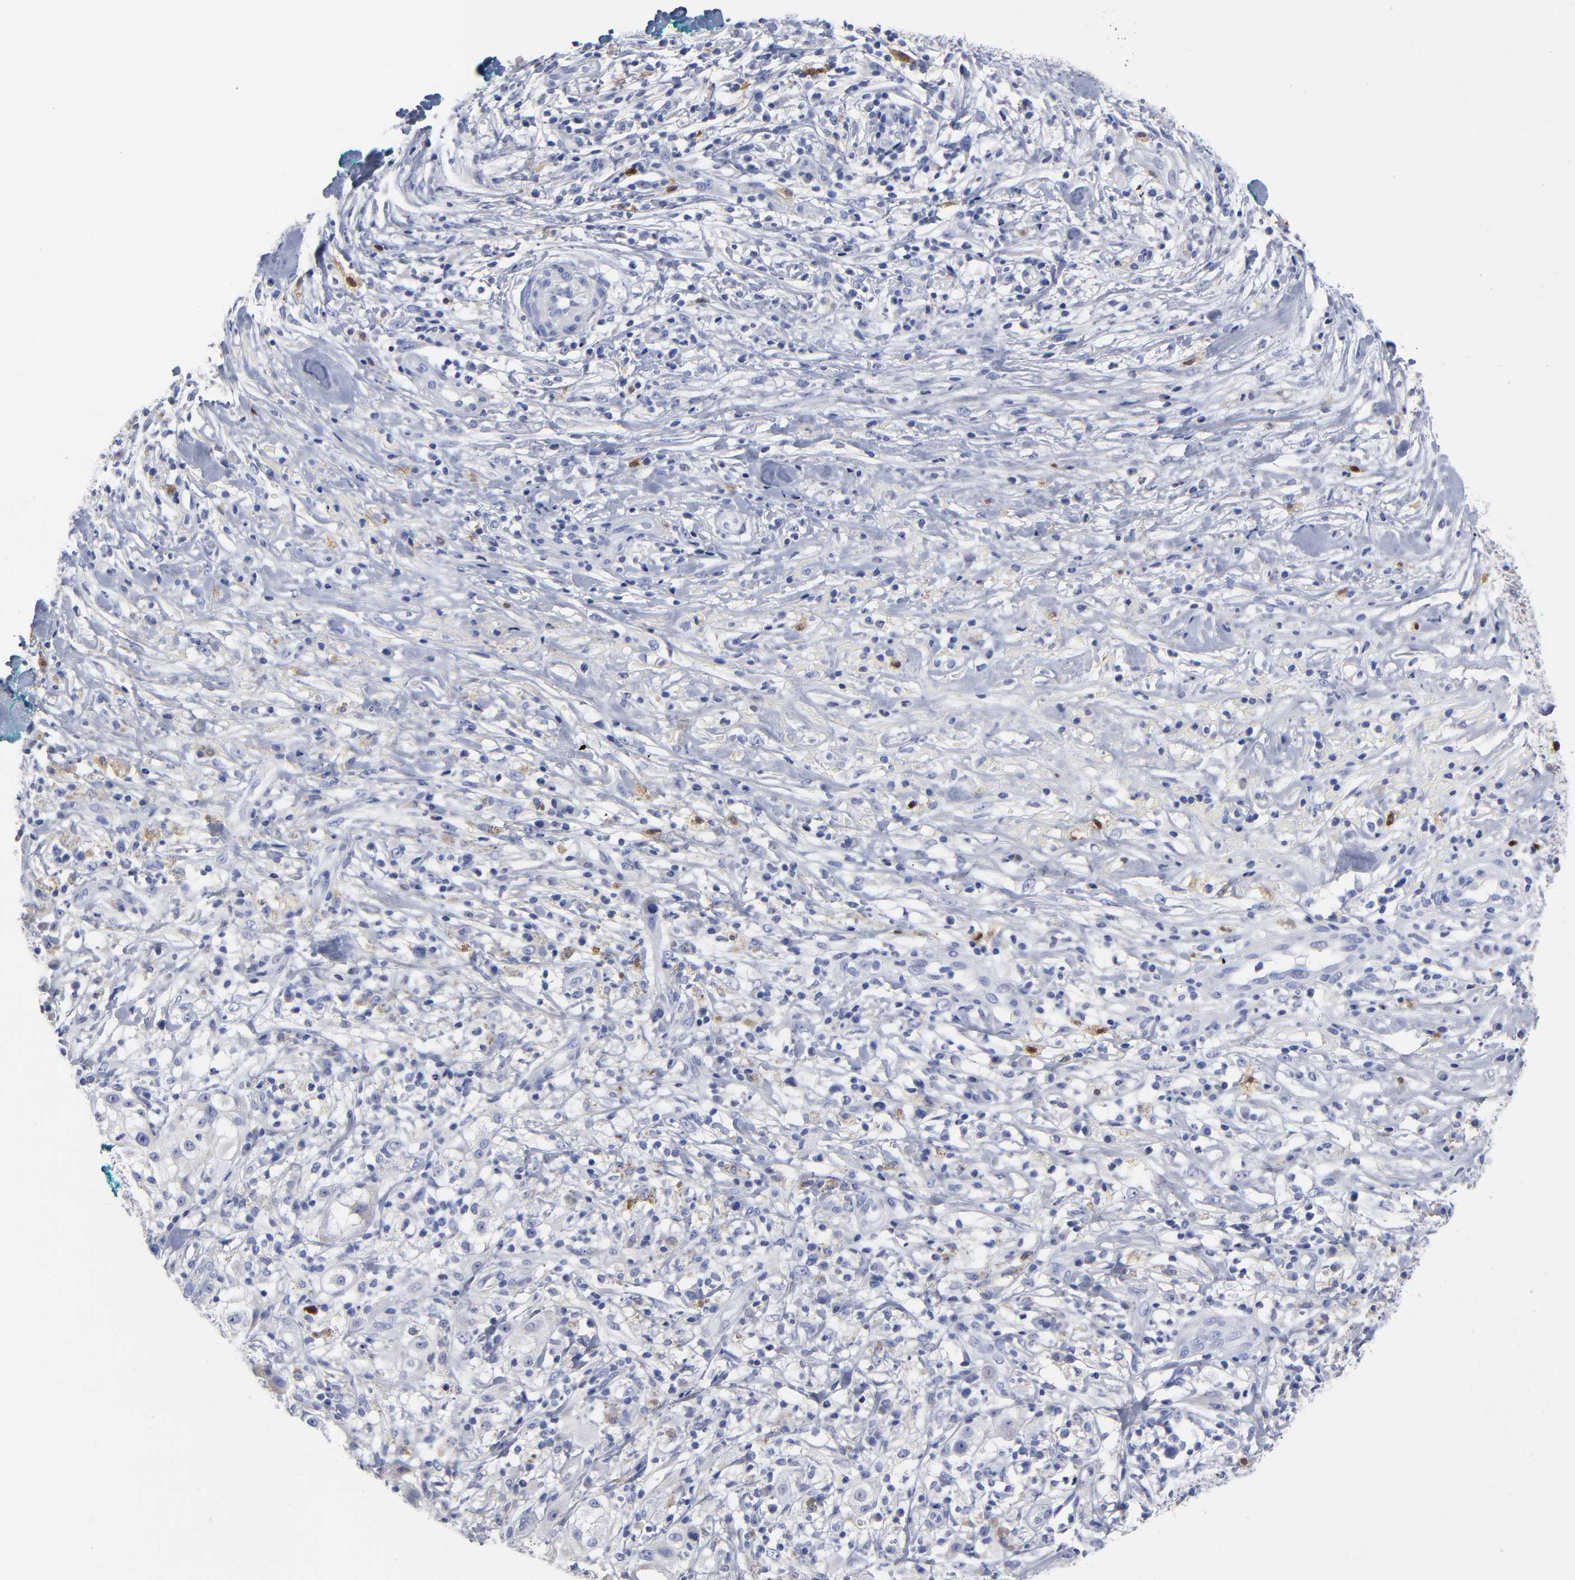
{"staining": {"intensity": "negative", "quantity": "none", "location": "none"}, "tissue": "melanoma", "cell_type": "Tumor cells", "image_type": "cancer", "snomed": [{"axis": "morphology", "description": "Necrosis, NOS"}, {"axis": "morphology", "description": "Malignant melanoma, NOS"}, {"axis": "topography", "description": "Skin"}], "caption": "DAB (3,3'-diaminobenzidine) immunohistochemical staining of malignant melanoma shows no significant positivity in tumor cells. Brightfield microscopy of IHC stained with DAB (3,3'-diaminobenzidine) (brown) and hematoxylin (blue), captured at high magnification.", "gene": "PTP4A1", "patient": {"sex": "female", "age": 87}}